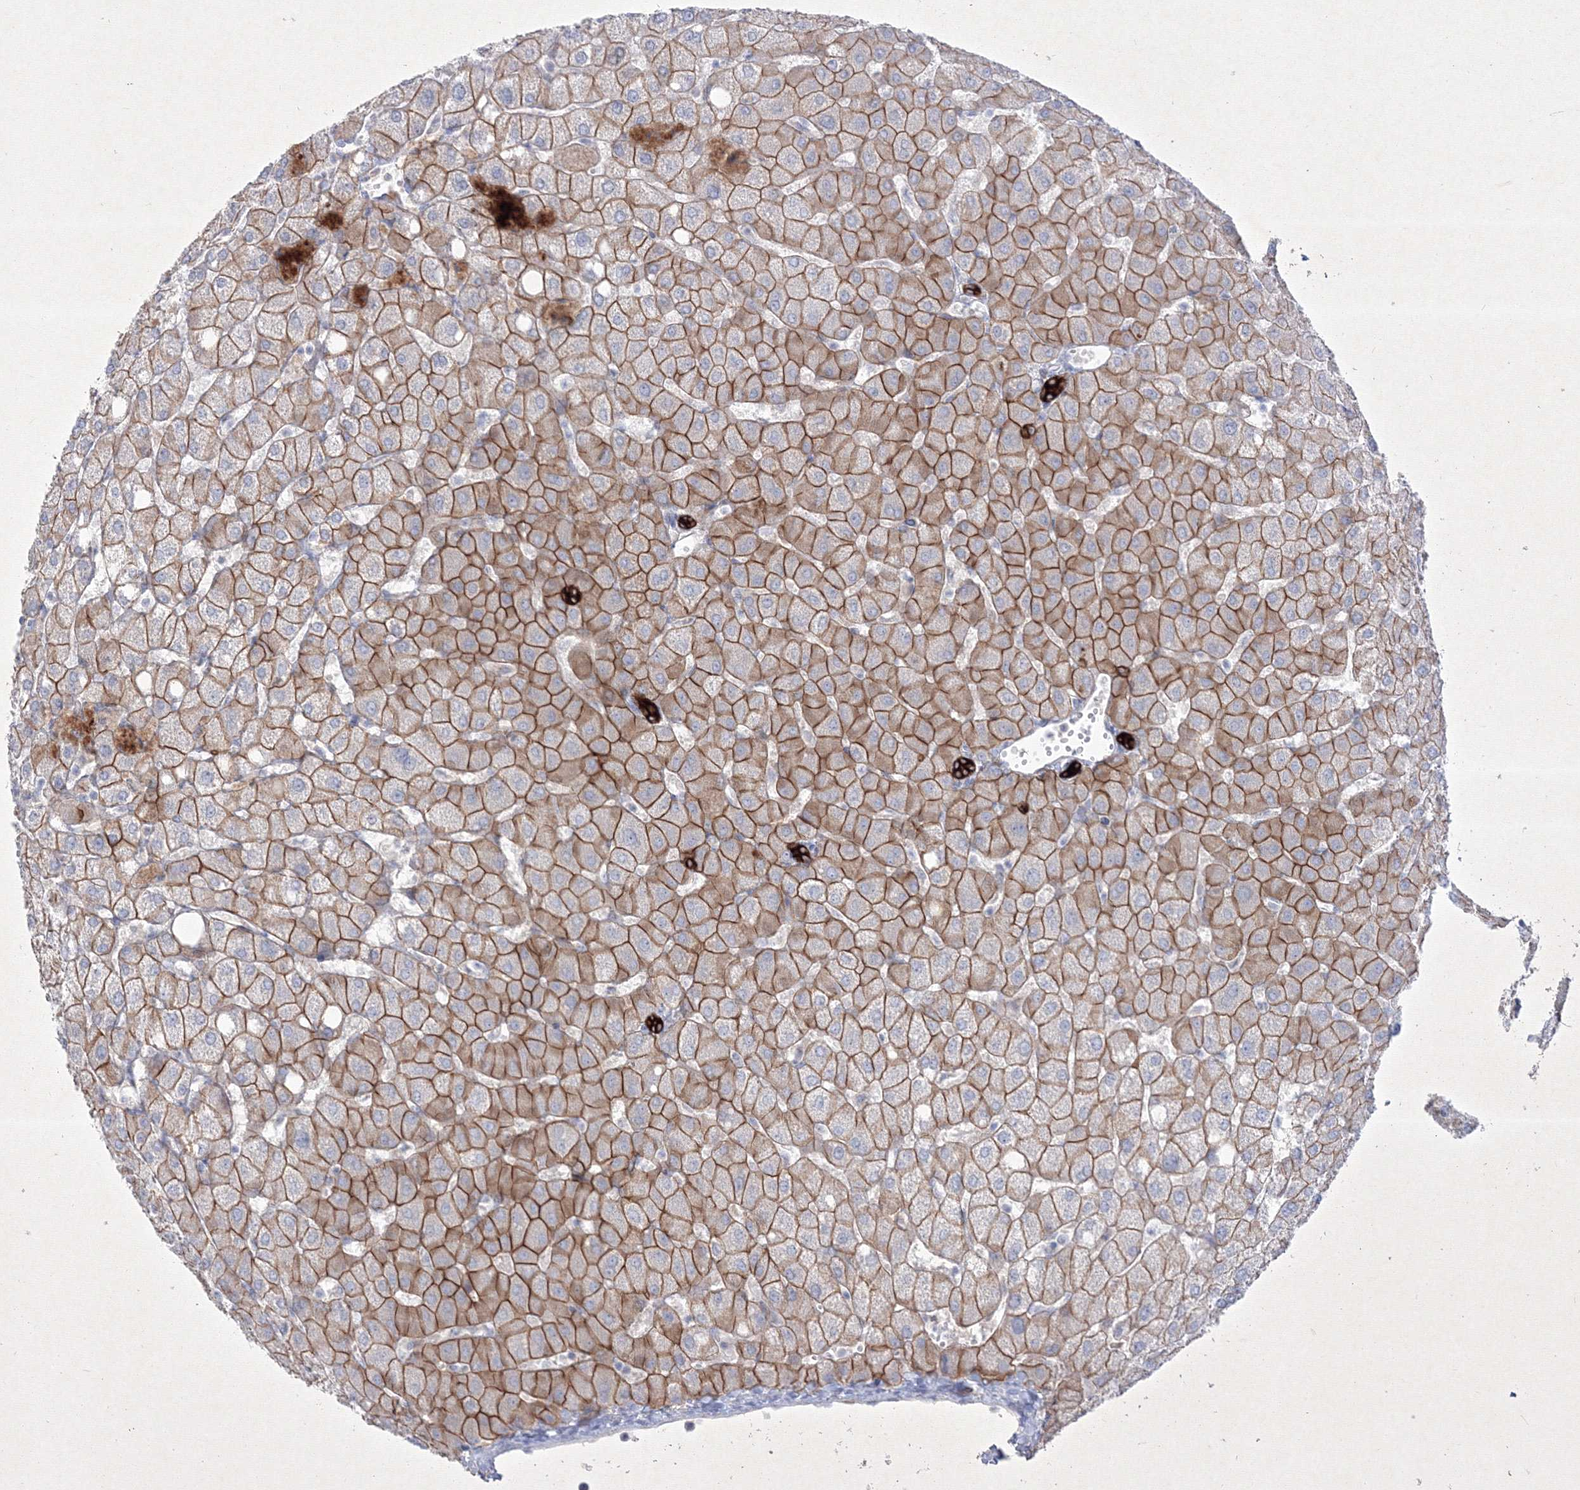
{"staining": {"intensity": "strong", "quantity": ">75%", "location": "cytoplasmic/membranous"}, "tissue": "liver", "cell_type": "Cholangiocytes", "image_type": "normal", "snomed": [{"axis": "morphology", "description": "Normal tissue, NOS"}, {"axis": "topography", "description": "Liver"}], "caption": "The micrograph shows a brown stain indicating the presence of a protein in the cytoplasmic/membranous of cholangiocytes in liver. The protein of interest is stained brown, and the nuclei are stained in blue (DAB (3,3'-diaminobenzidine) IHC with brightfield microscopy, high magnification).", "gene": "TMEM139", "patient": {"sex": "female", "age": 54}}